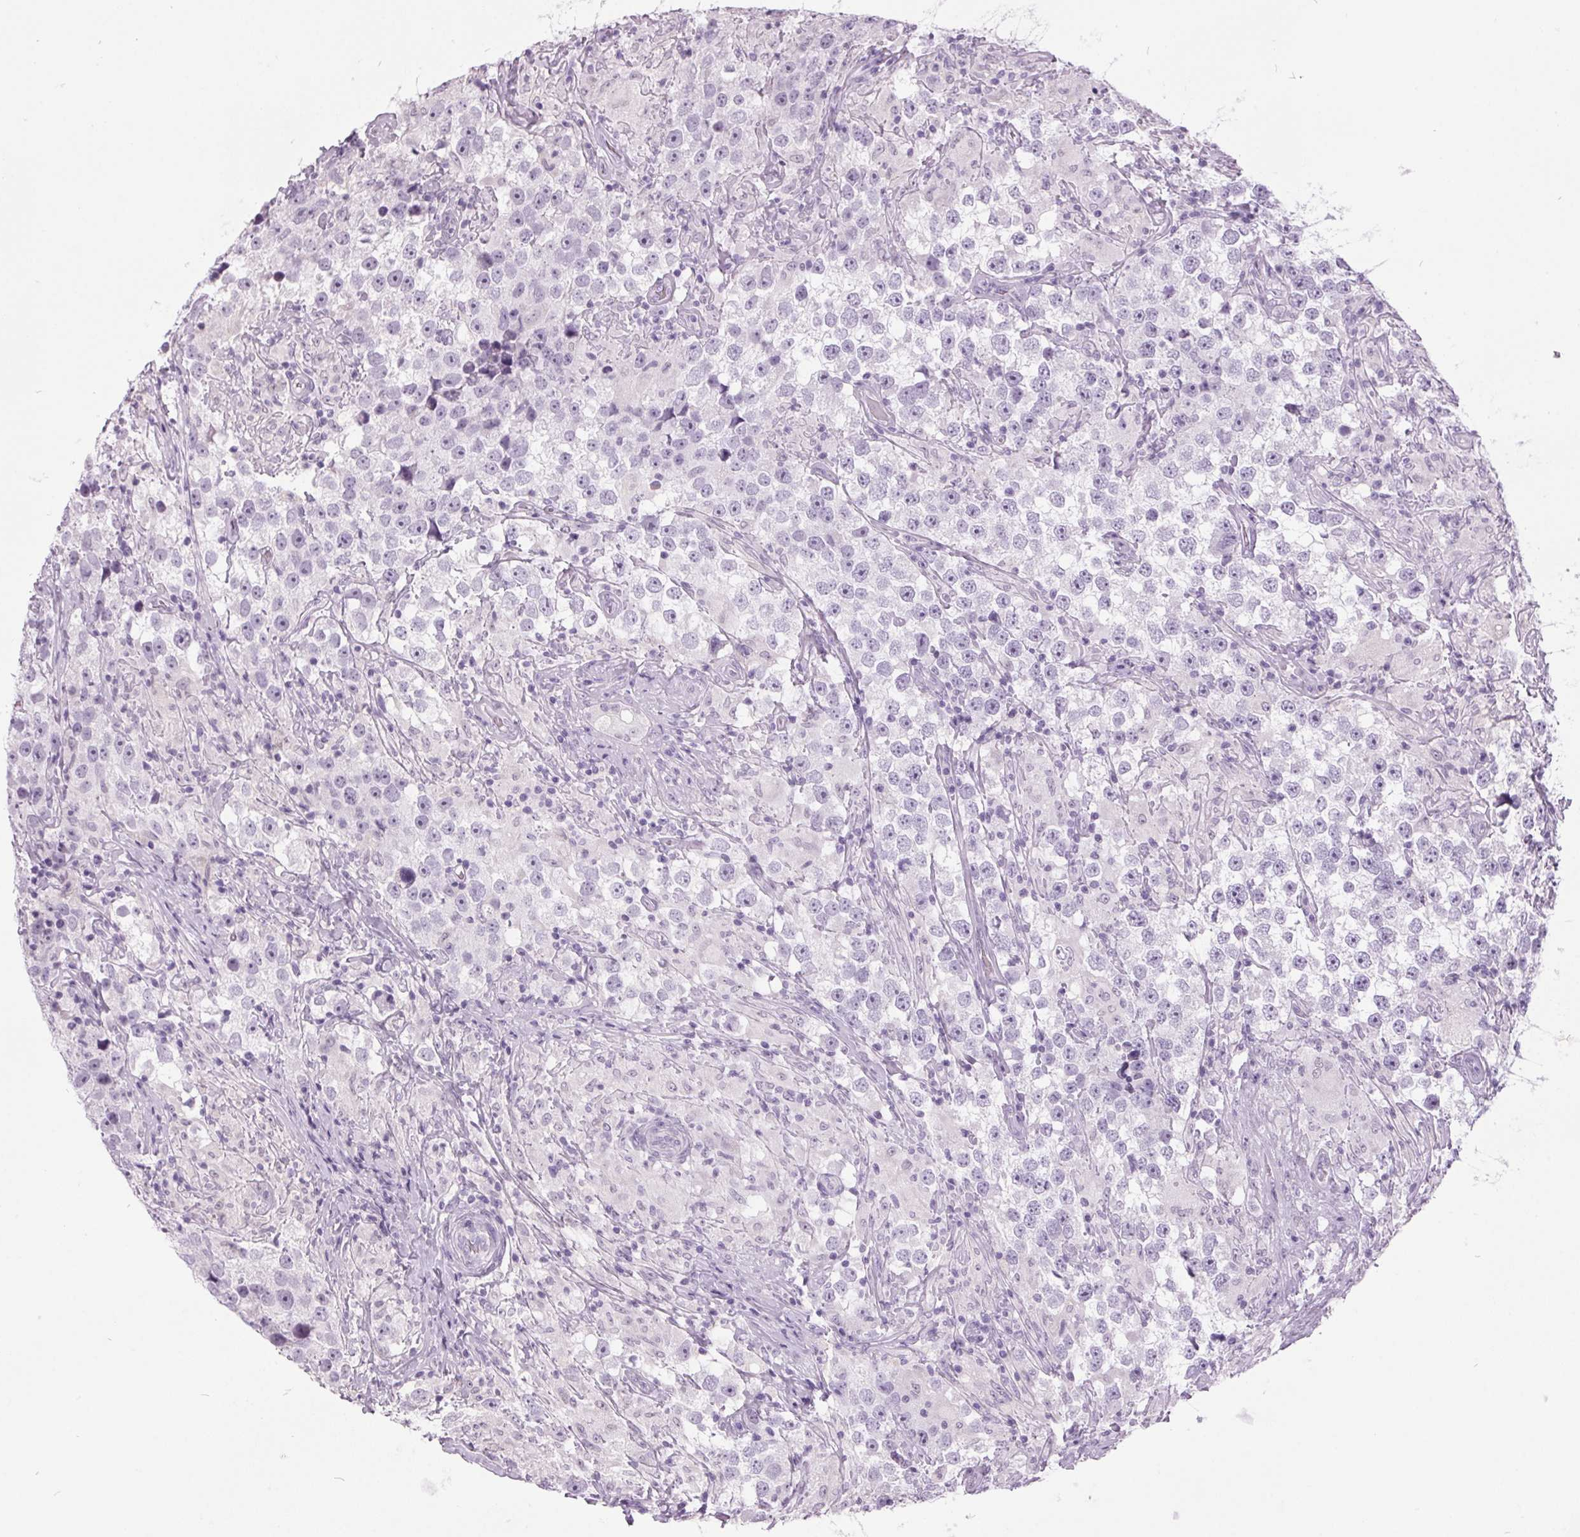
{"staining": {"intensity": "negative", "quantity": "none", "location": "none"}, "tissue": "testis cancer", "cell_type": "Tumor cells", "image_type": "cancer", "snomed": [{"axis": "morphology", "description": "Seminoma, NOS"}, {"axis": "topography", "description": "Testis"}], "caption": "There is no significant expression in tumor cells of seminoma (testis).", "gene": "ODAD2", "patient": {"sex": "male", "age": 46}}